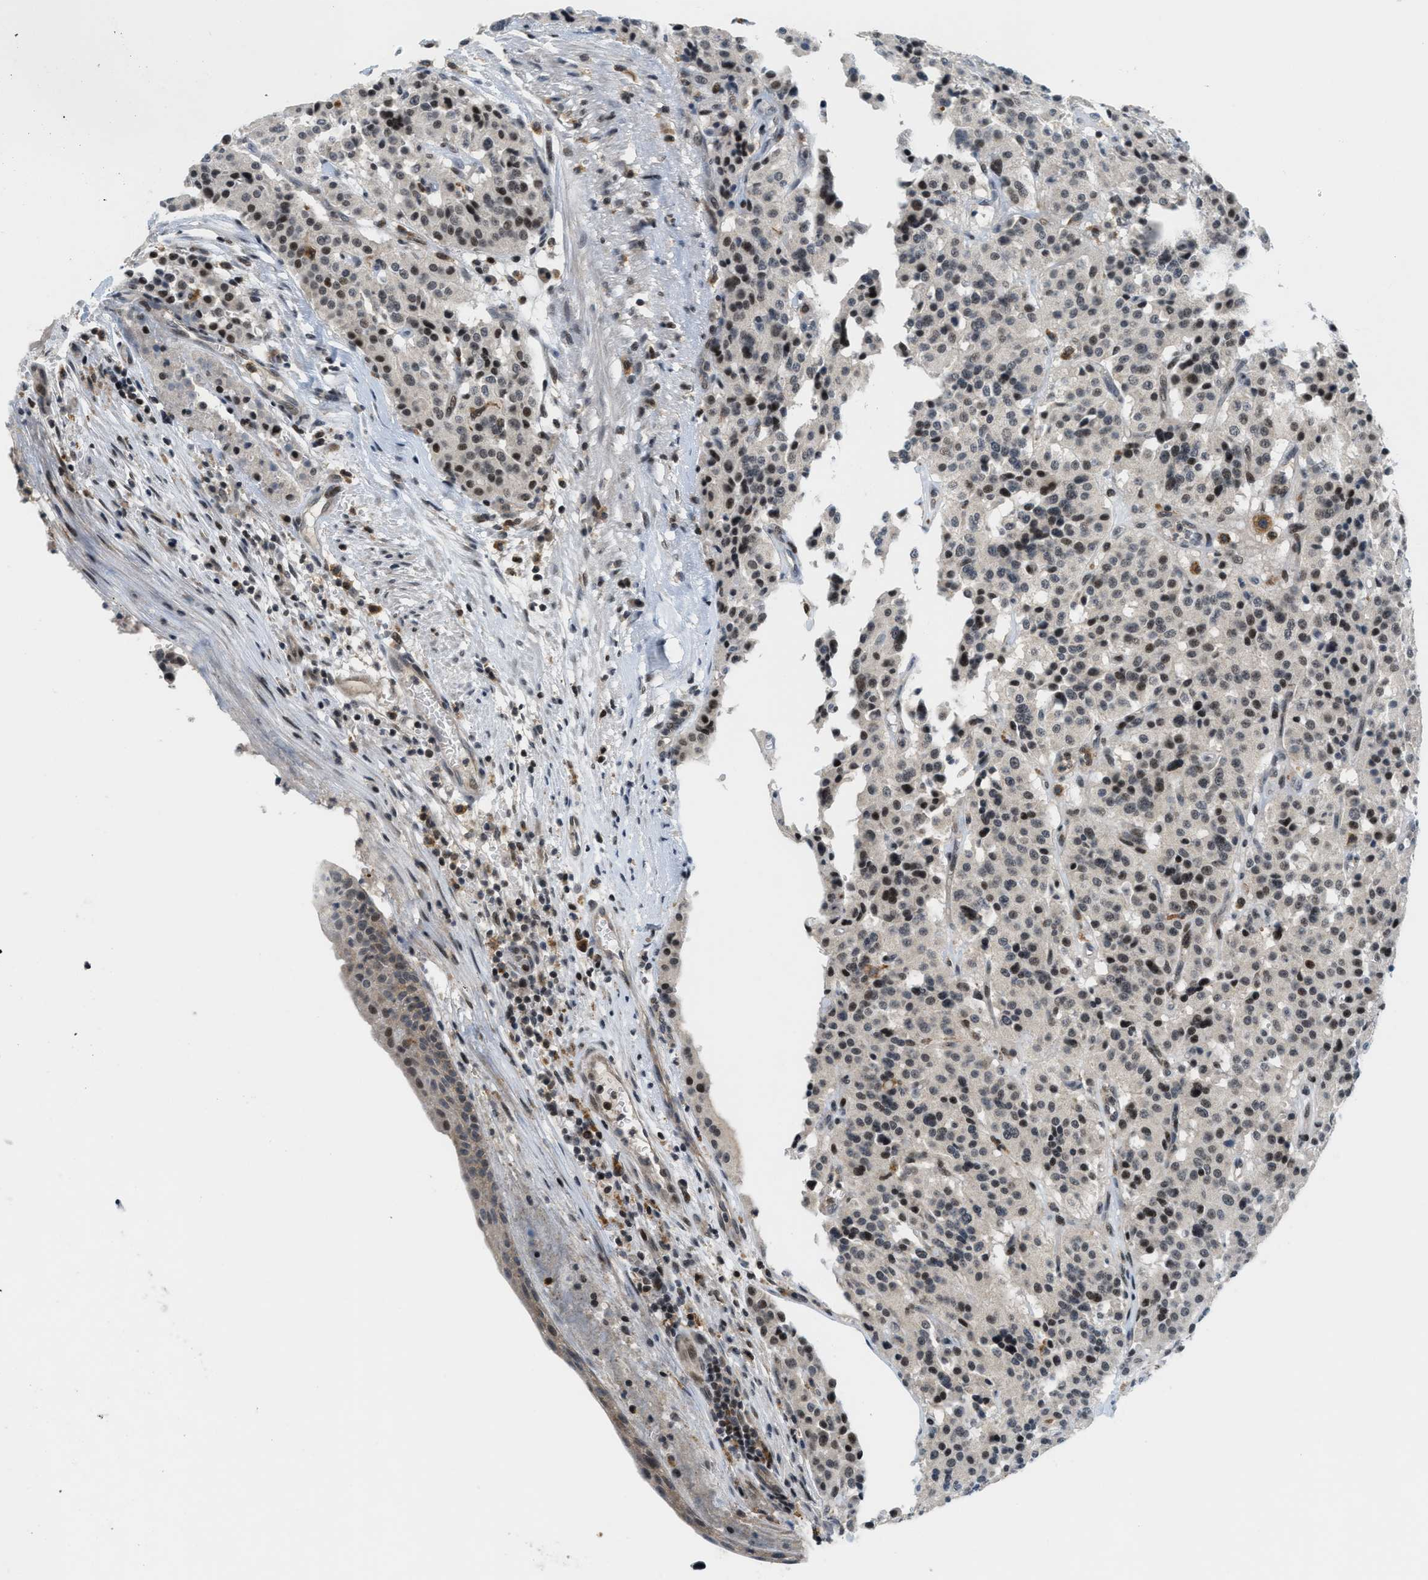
{"staining": {"intensity": "strong", "quantity": ">75%", "location": "nuclear"}, "tissue": "carcinoid", "cell_type": "Tumor cells", "image_type": "cancer", "snomed": [{"axis": "morphology", "description": "Carcinoid, malignant, NOS"}, {"axis": "topography", "description": "Lung"}], "caption": "Strong nuclear protein positivity is identified in about >75% of tumor cells in carcinoid. (DAB = brown stain, brightfield microscopy at high magnification).", "gene": "ING1", "patient": {"sex": "male", "age": 30}}